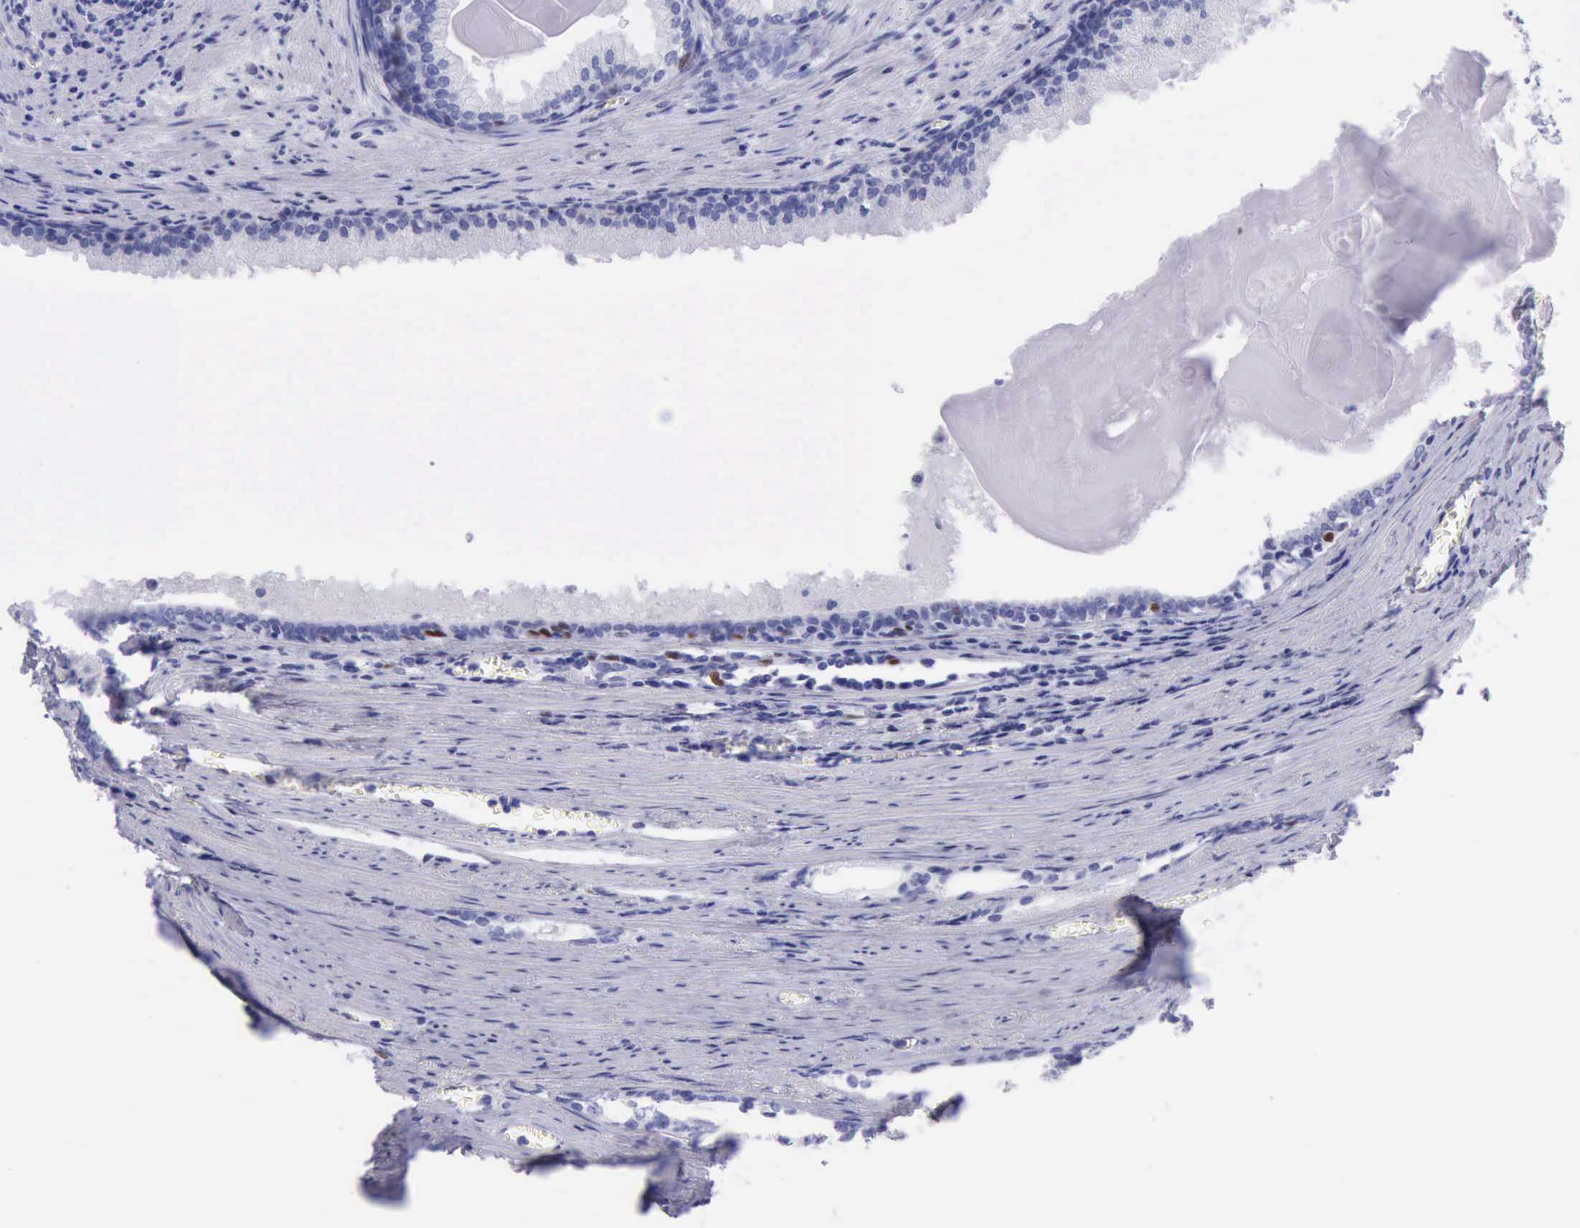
{"staining": {"intensity": "moderate", "quantity": "<25%", "location": "nuclear"}, "tissue": "prostate cancer", "cell_type": "Tumor cells", "image_type": "cancer", "snomed": [{"axis": "morphology", "description": "Adenocarcinoma, Medium grade"}, {"axis": "topography", "description": "Prostate"}], "caption": "Moderate nuclear expression for a protein is appreciated in approximately <25% of tumor cells of medium-grade adenocarcinoma (prostate) using immunohistochemistry.", "gene": "MCM2", "patient": {"sex": "male", "age": 79}}